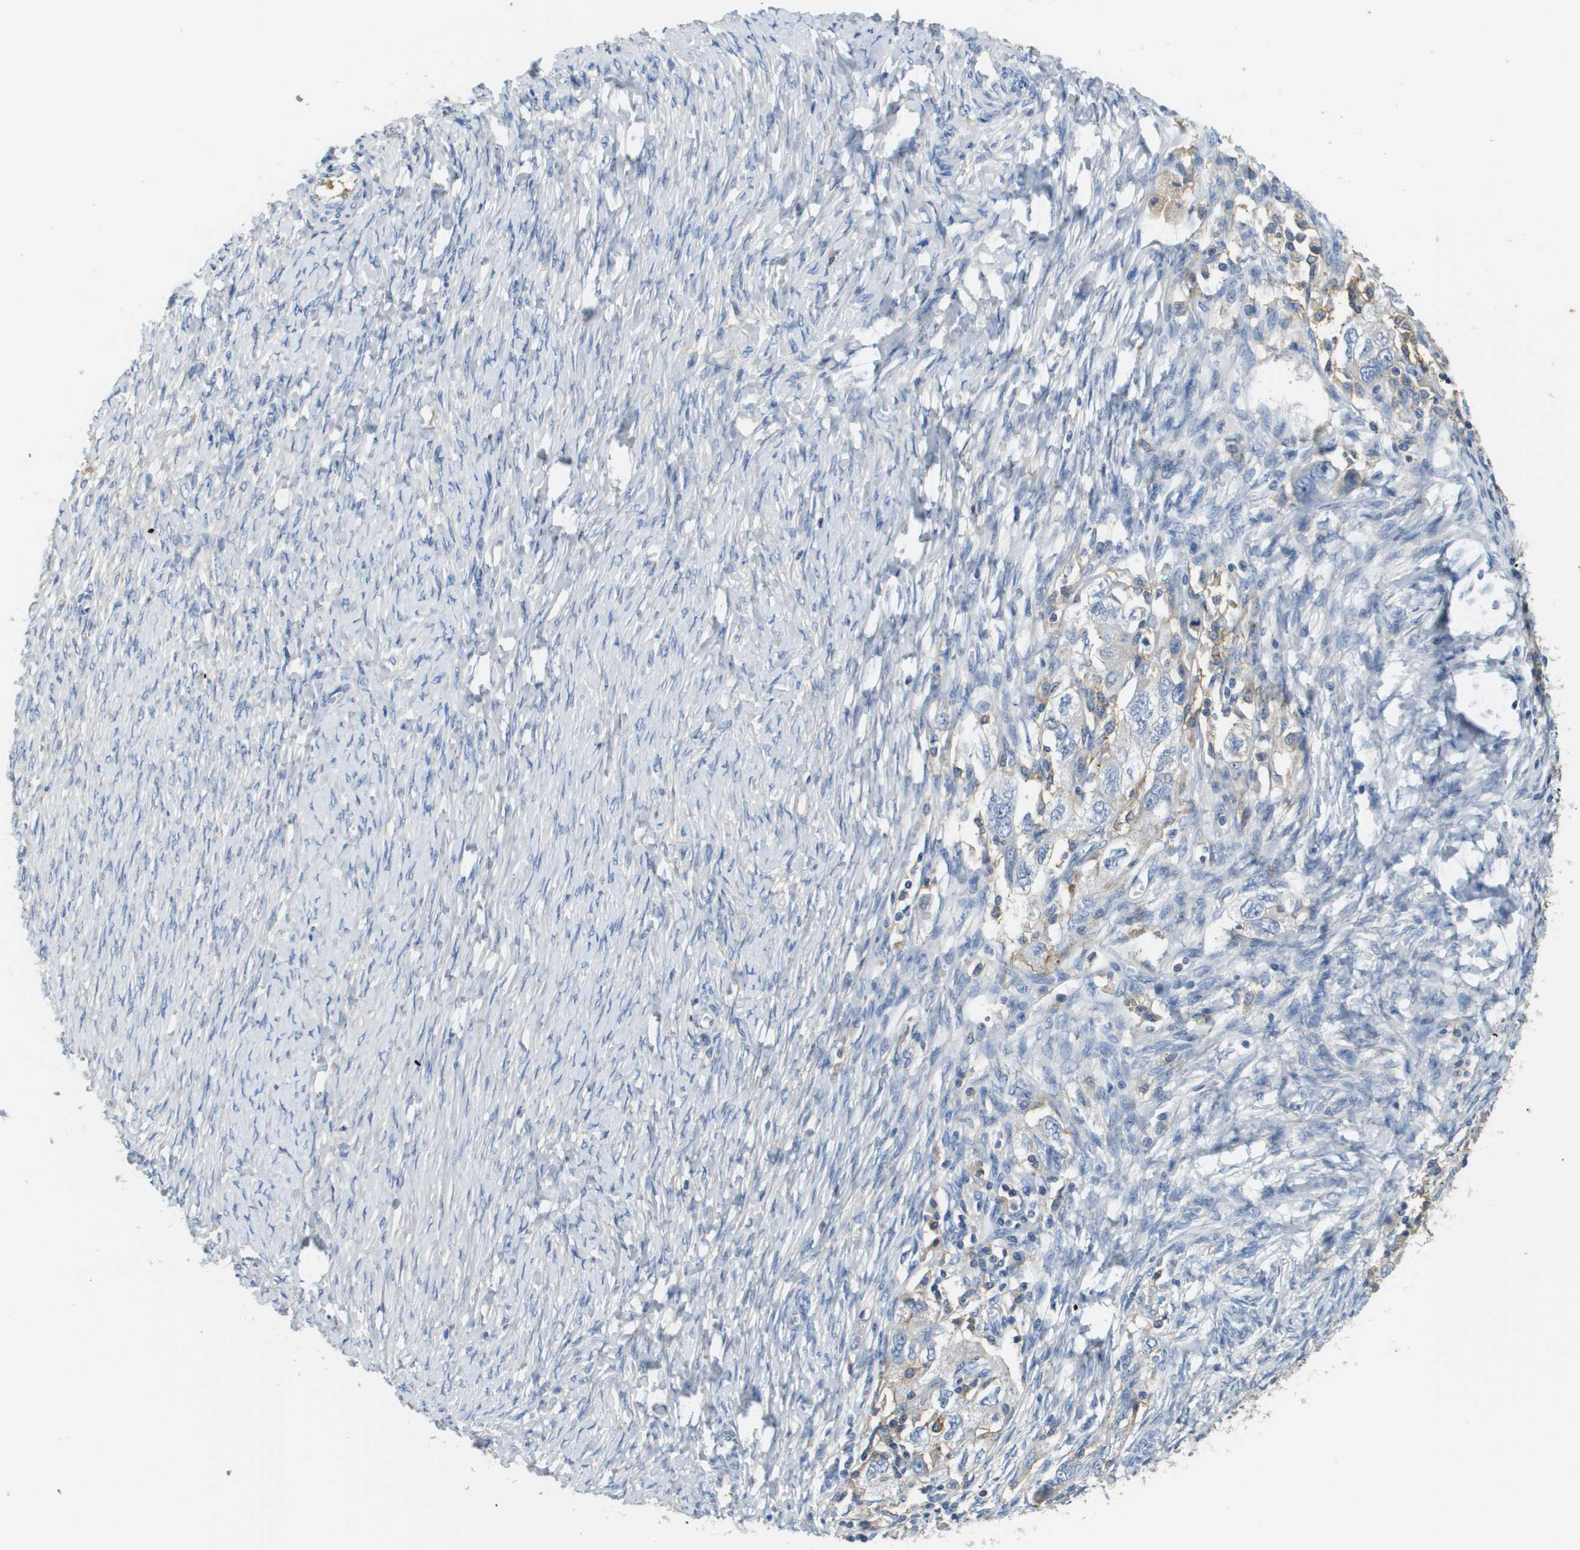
{"staining": {"intensity": "negative", "quantity": "none", "location": "none"}, "tissue": "ovarian cancer", "cell_type": "Tumor cells", "image_type": "cancer", "snomed": [{"axis": "morphology", "description": "Carcinoma, NOS"}, {"axis": "morphology", "description": "Cystadenocarcinoma, serous, NOS"}, {"axis": "topography", "description": "Ovary"}], "caption": "A micrograph of carcinoma (ovarian) stained for a protein demonstrates no brown staining in tumor cells.", "gene": "SLC16A3", "patient": {"sex": "female", "age": 69}}